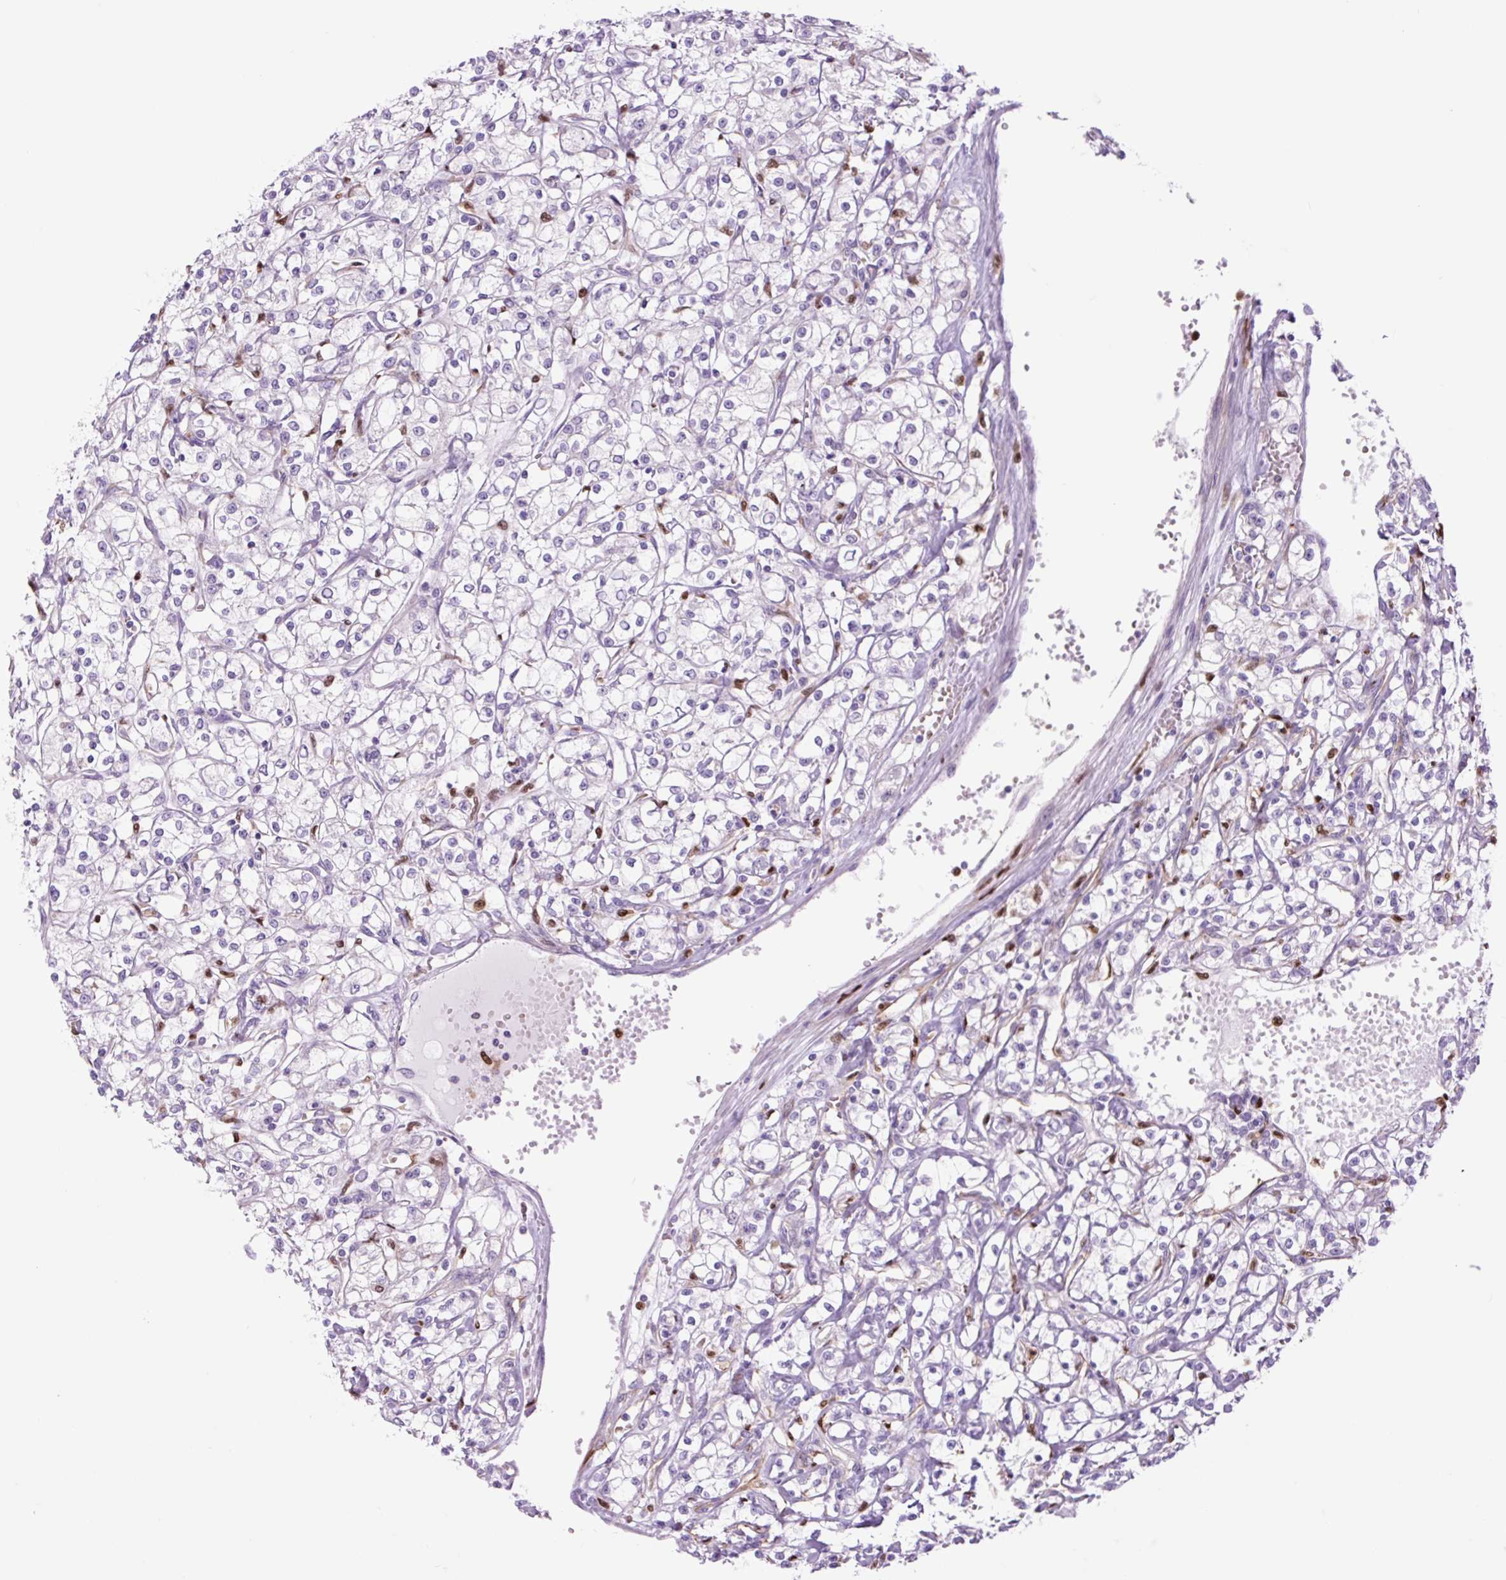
{"staining": {"intensity": "negative", "quantity": "none", "location": "none"}, "tissue": "renal cancer", "cell_type": "Tumor cells", "image_type": "cancer", "snomed": [{"axis": "morphology", "description": "Adenocarcinoma, NOS"}, {"axis": "topography", "description": "Kidney"}], "caption": "Histopathology image shows no significant protein positivity in tumor cells of adenocarcinoma (renal).", "gene": "SPI1", "patient": {"sex": "female", "age": 59}}